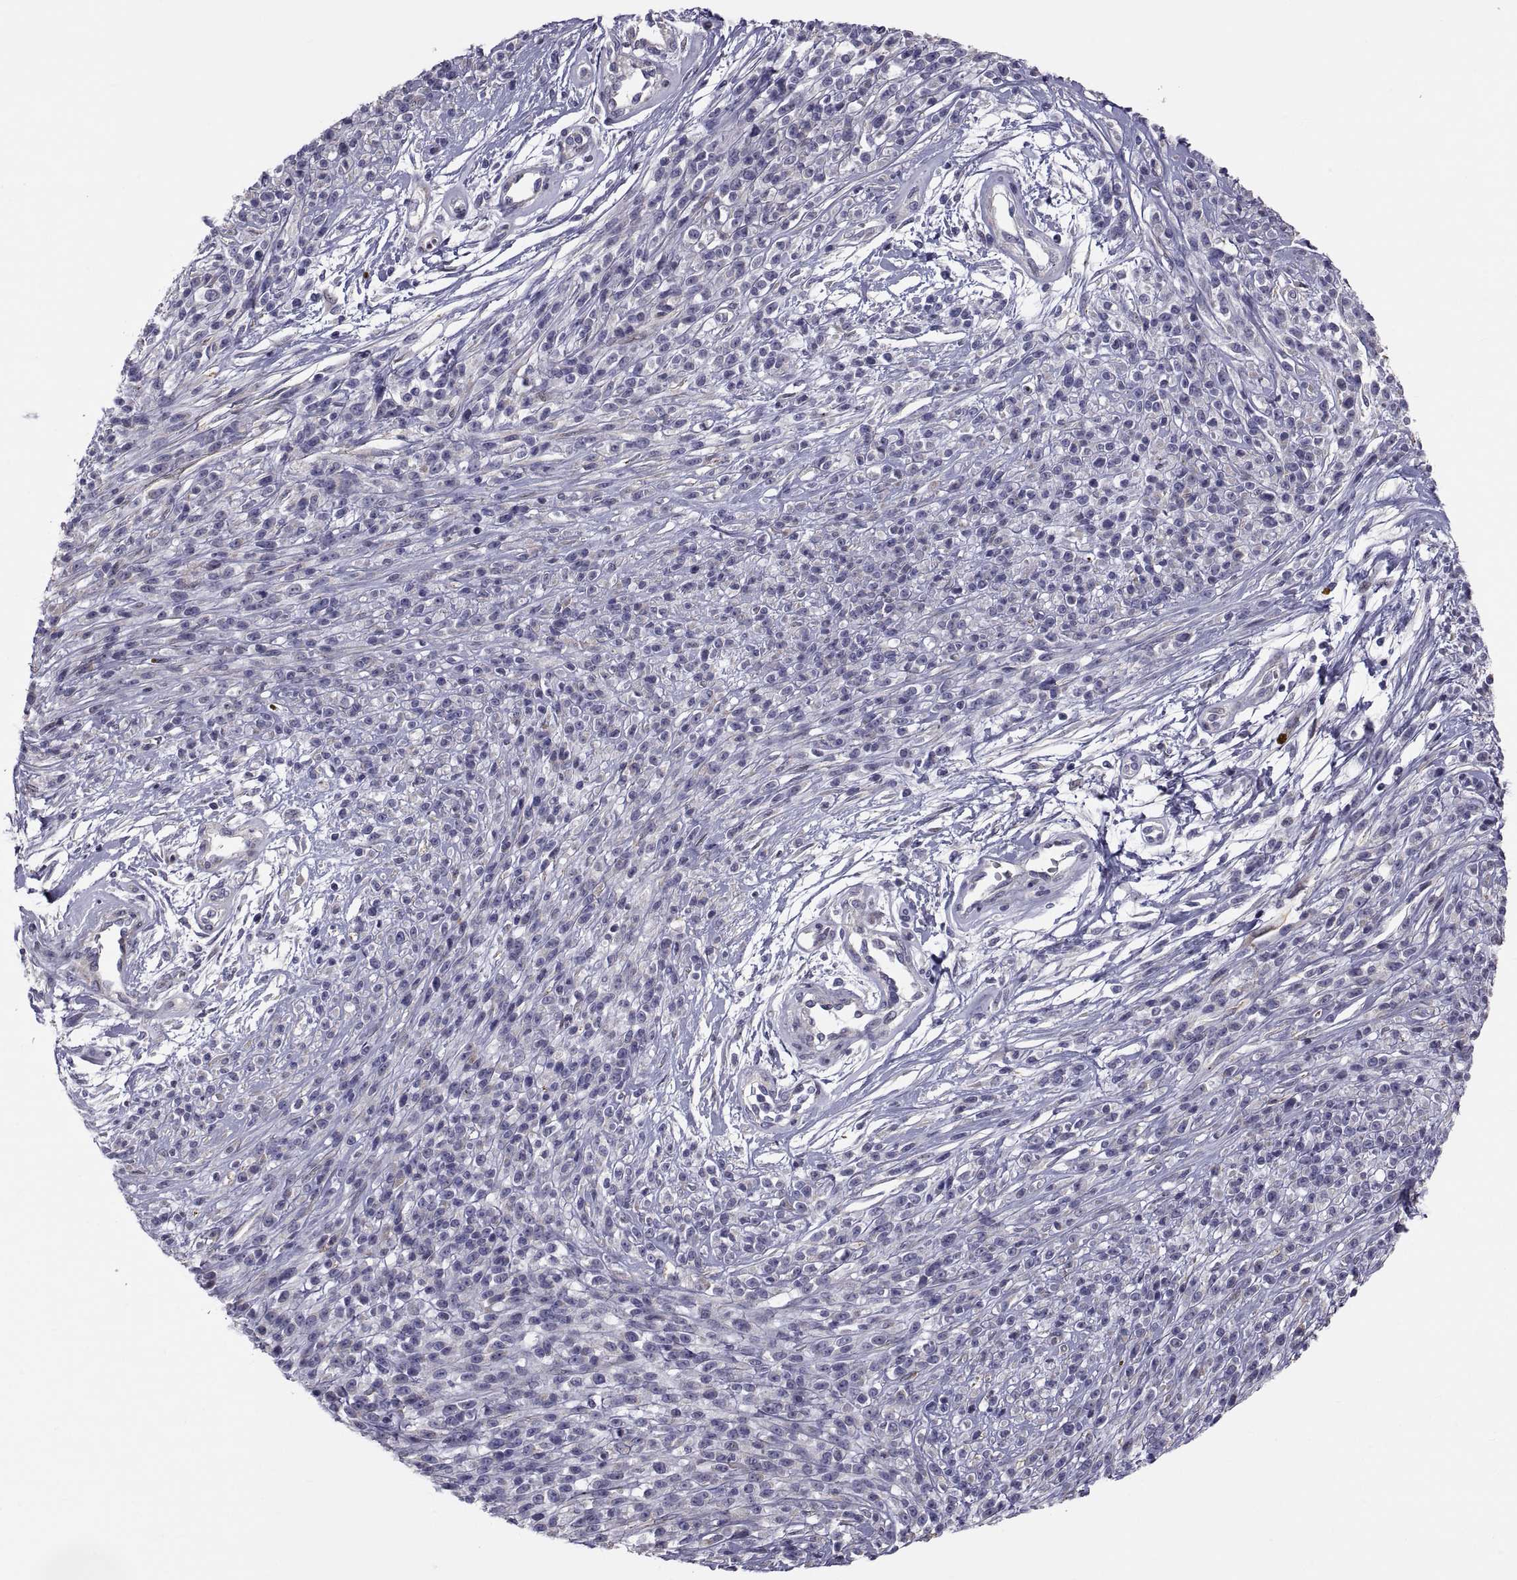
{"staining": {"intensity": "negative", "quantity": "none", "location": "none"}, "tissue": "melanoma", "cell_type": "Tumor cells", "image_type": "cancer", "snomed": [{"axis": "morphology", "description": "Malignant melanoma, NOS"}, {"axis": "topography", "description": "Skin"}, {"axis": "topography", "description": "Skin of trunk"}], "caption": "Human malignant melanoma stained for a protein using immunohistochemistry (IHC) demonstrates no positivity in tumor cells.", "gene": "ANO1", "patient": {"sex": "male", "age": 74}}